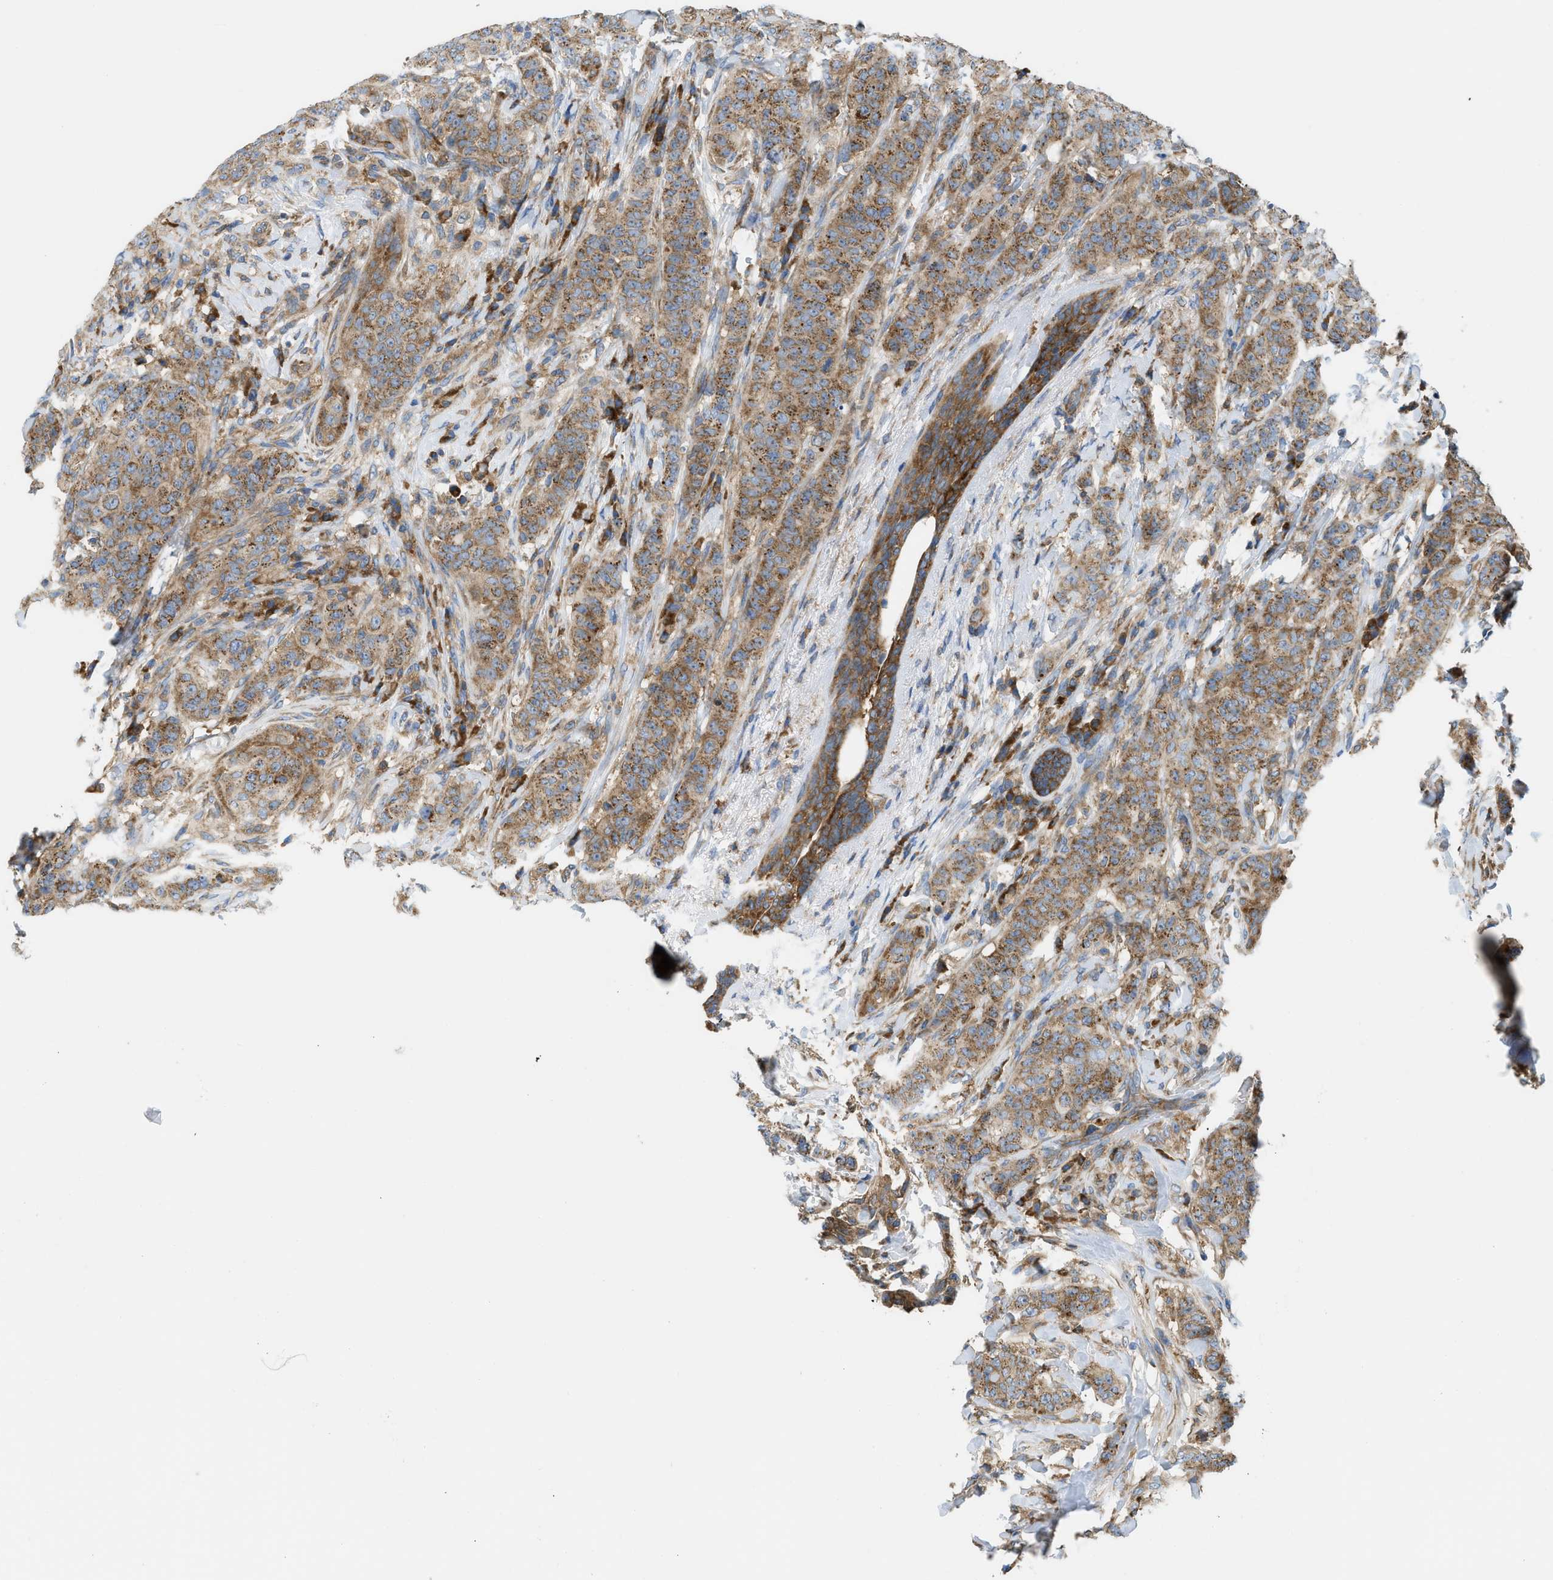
{"staining": {"intensity": "moderate", "quantity": ">75%", "location": "cytoplasmic/membranous"}, "tissue": "breast cancer", "cell_type": "Tumor cells", "image_type": "cancer", "snomed": [{"axis": "morphology", "description": "Normal tissue, NOS"}, {"axis": "morphology", "description": "Duct carcinoma"}, {"axis": "topography", "description": "Breast"}], "caption": "The image demonstrates a brown stain indicating the presence of a protein in the cytoplasmic/membranous of tumor cells in breast cancer (intraductal carcinoma).", "gene": "GPAT4", "patient": {"sex": "female", "age": 40}}